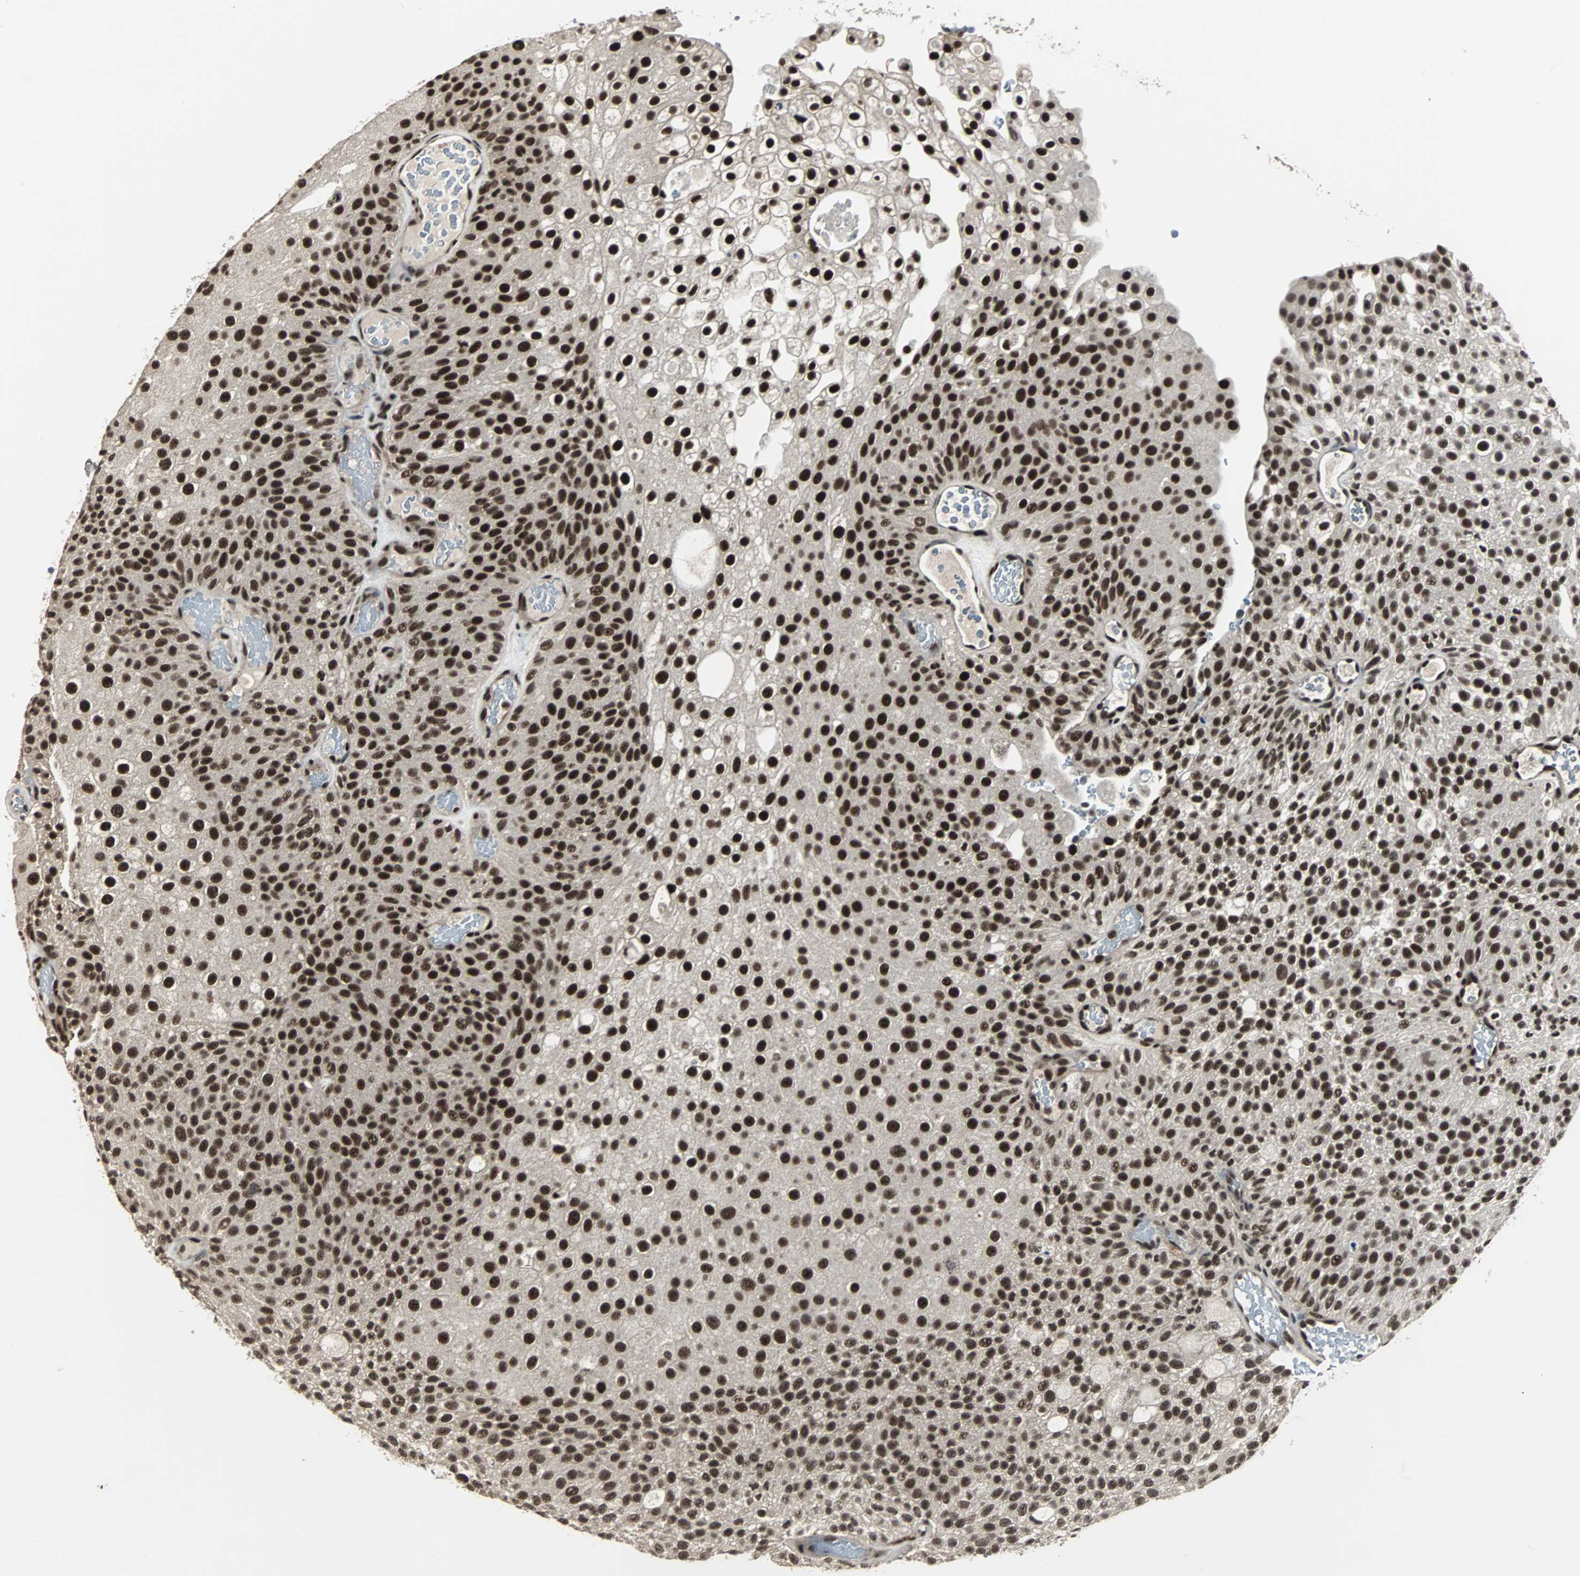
{"staining": {"intensity": "strong", "quantity": ">75%", "location": "nuclear"}, "tissue": "urothelial cancer", "cell_type": "Tumor cells", "image_type": "cancer", "snomed": [{"axis": "morphology", "description": "Urothelial carcinoma, Low grade"}, {"axis": "topography", "description": "Urinary bladder"}], "caption": "Immunohistochemical staining of low-grade urothelial carcinoma shows high levels of strong nuclear protein expression in approximately >75% of tumor cells.", "gene": "MKX", "patient": {"sex": "male", "age": 78}}